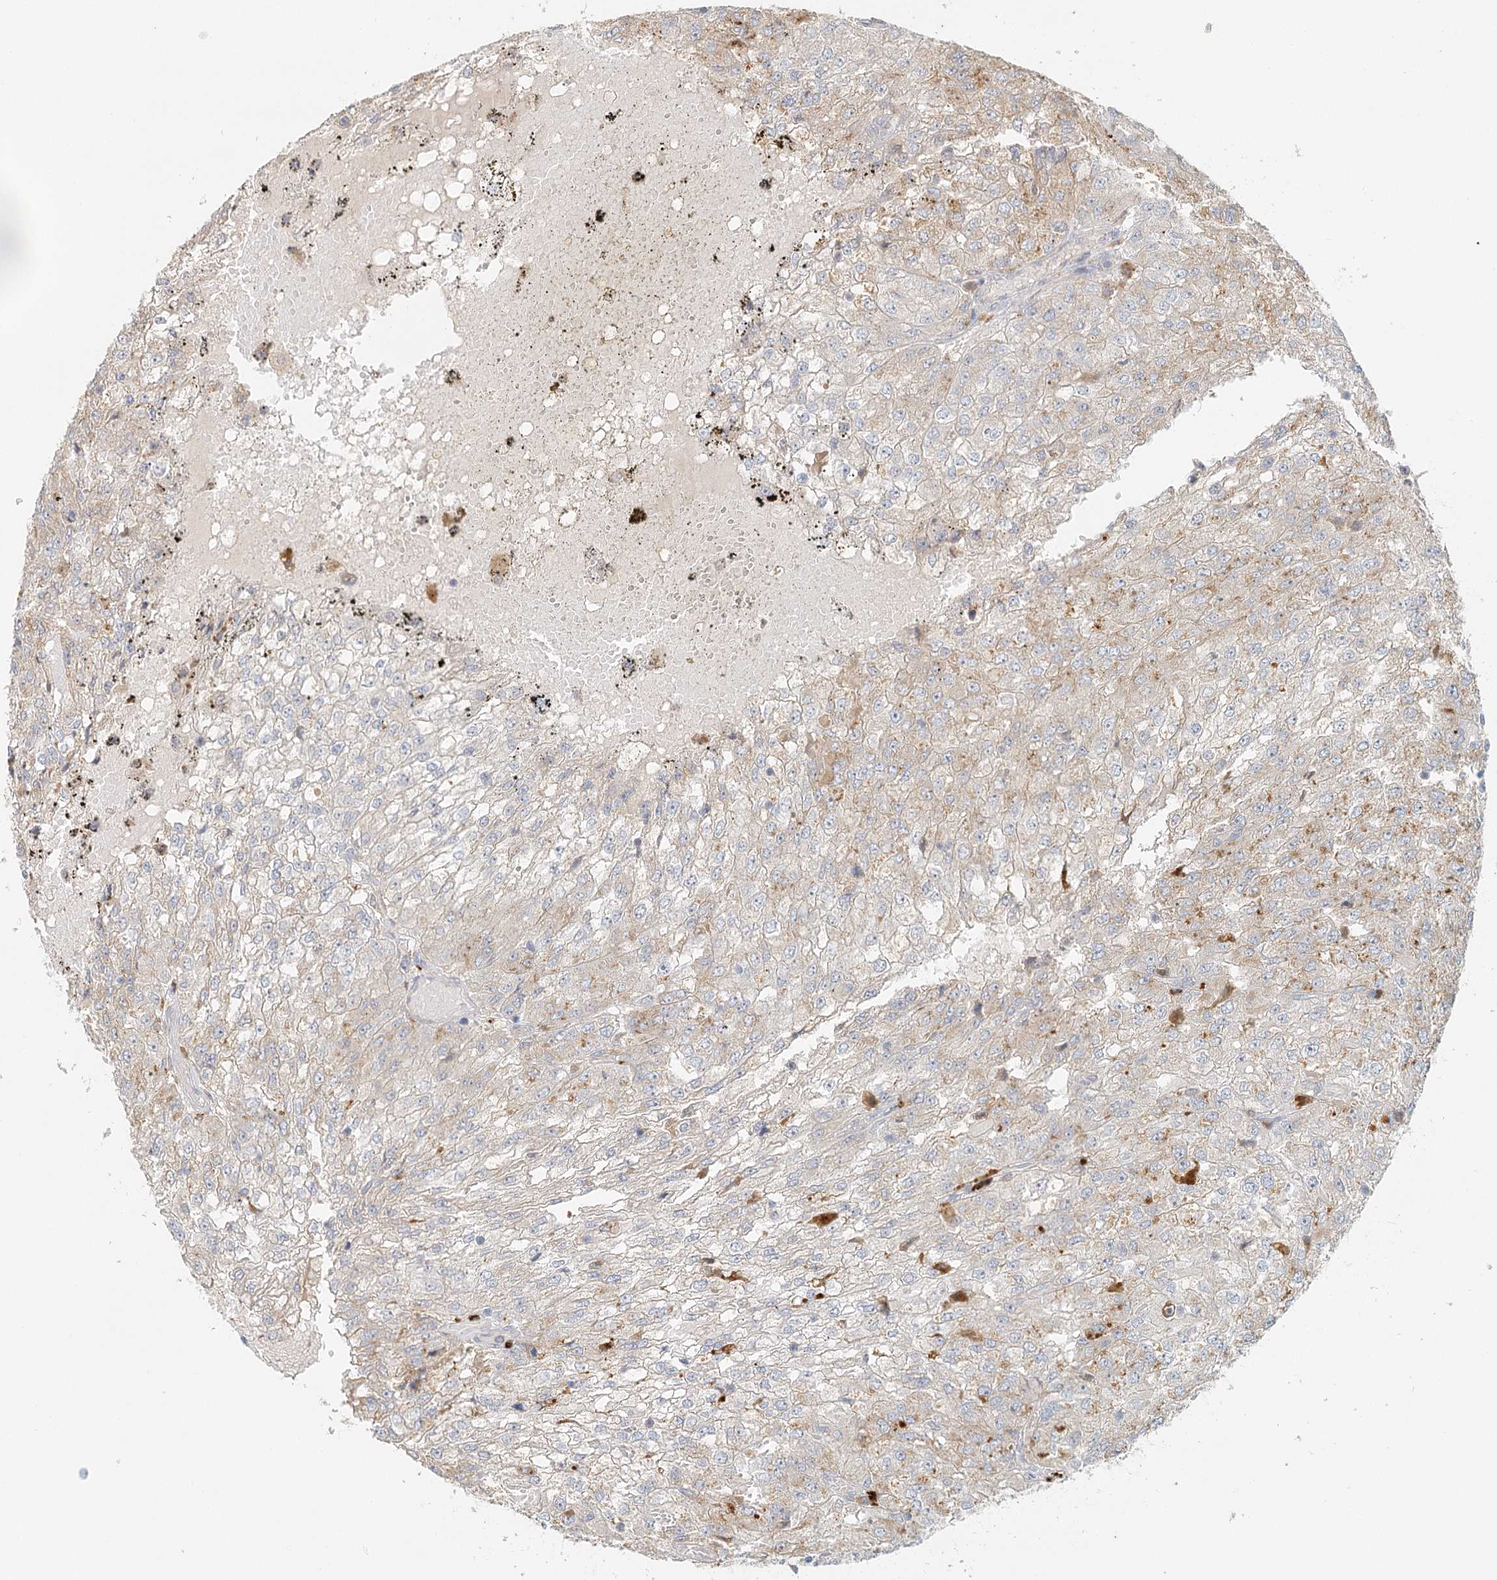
{"staining": {"intensity": "moderate", "quantity": "<25%", "location": "cytoplasmic/membranous"}, "tissue": "renal cancer", "cell_type": "Tumor cells", "image_type": "cancer", "snomed": [{"axis": "morphology", "description": "Adenocarcinoma, NOS"}, {"axis": "topography", "description": "Kidney"}], "caption": "Immunohistochemical staining of human adenocarcinoma (renal) demonstrates low levels of moderate cytoplasmic/membranous protein expression in about <25% of tumor cells. (DAB IHC with brightfield microscopy, high magnification).", "gene": "VSIG1", "patient": {"sex": "female", "age": 54}}